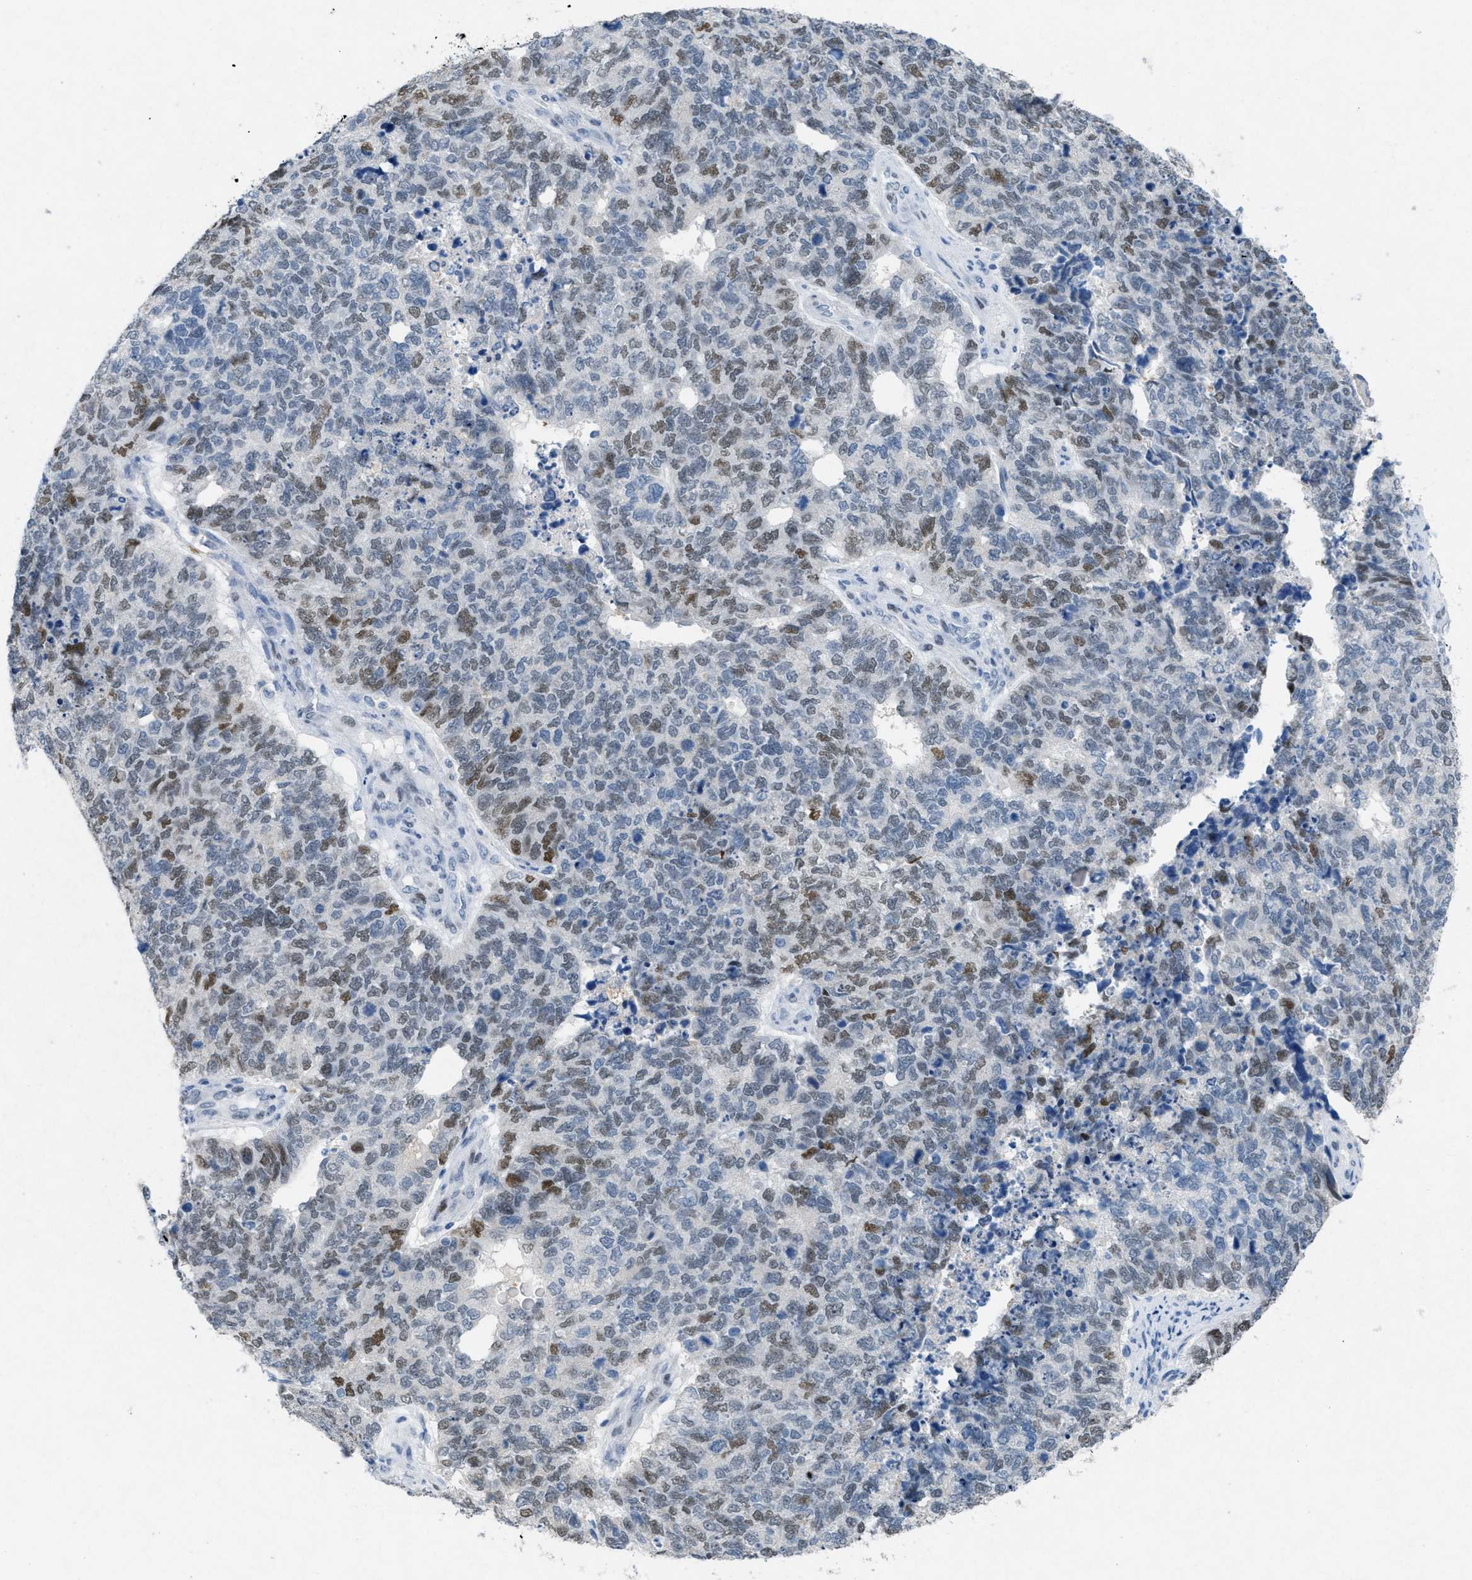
{"staining": {"intensity": "moderate", "quantity": "25%-75%", "location": "nuclear"}, "tissue": "cervical cancer", "cell_type": "Tumor cells", "image_type": "cancer", "snomed": [{"axis": "morphology", "description": "Squamous cell carcinoma, NOS"}, {"axis": "topography", "description": "Cervix"}], "caption": "Immunohistochemical staining of human squamous cell carcinoma (cervical) reveals moderate nuclear protein expression in approximately 25%-75% of tumor cells.", "gene": "TASOR", "patient": {"sex": "female", "age": 63}}